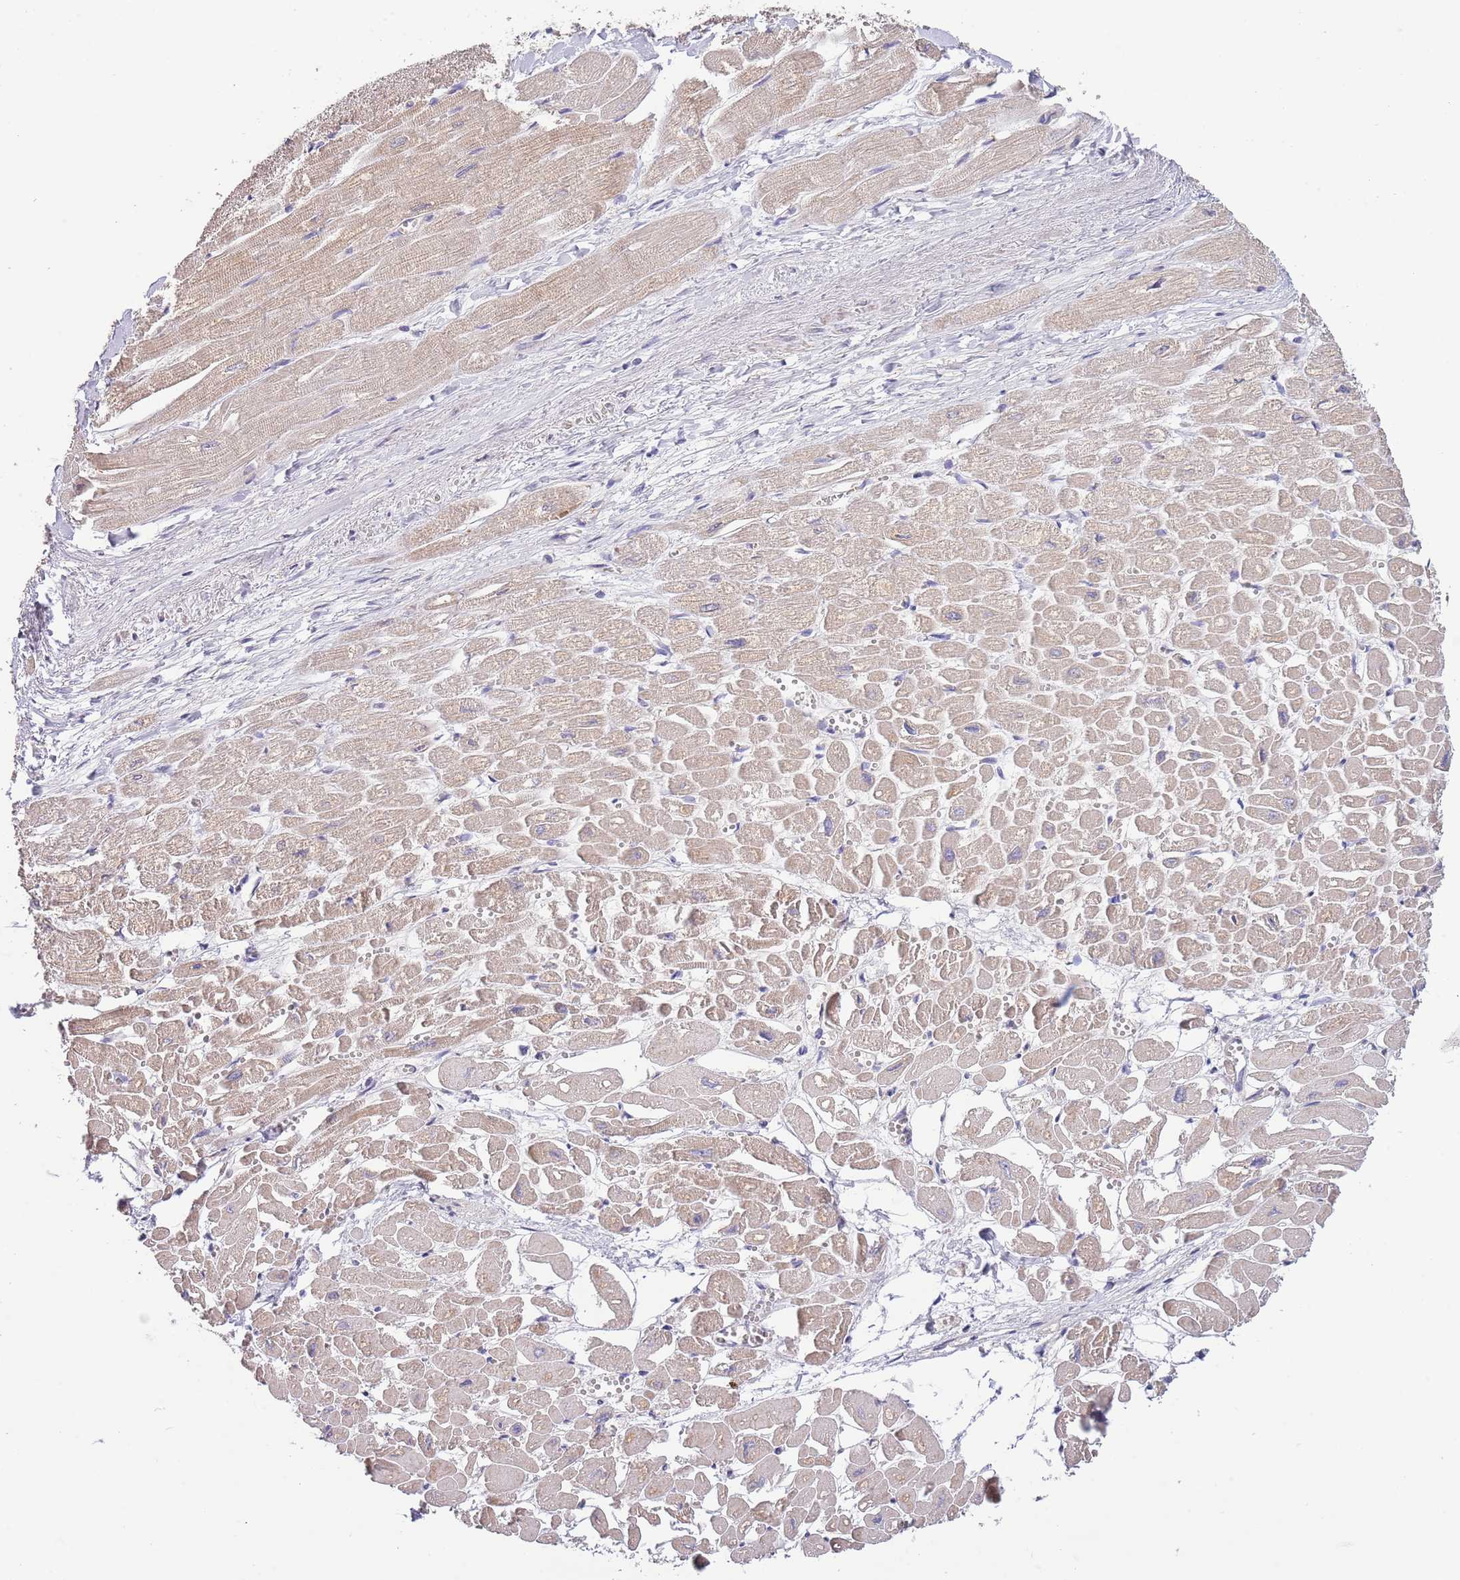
{"staining": {"intensity": "moderate", "quantity": ">75%", "location": "cytoplasmic/membranous"}, "tissue": "heart muscle", "cell_type": "Cardiomyocytes", "image_type": "normal", "snomed": [{"axis": "morphology", "description": "Normal tissue, NOS"}, {"axis": "topography", "description": "Heart"}], "caption": "This photomicrograph reveals unremarkable heart muscle stained with immunohistochemistry to label a protein in brown. The cytoplasmic/membranous of cardiomyocytes show moderate positivity for the protein. Nuclei are counter-stained blue.", "gene": "LIPJ", "patient": {"sex": "male", "age": 54}}